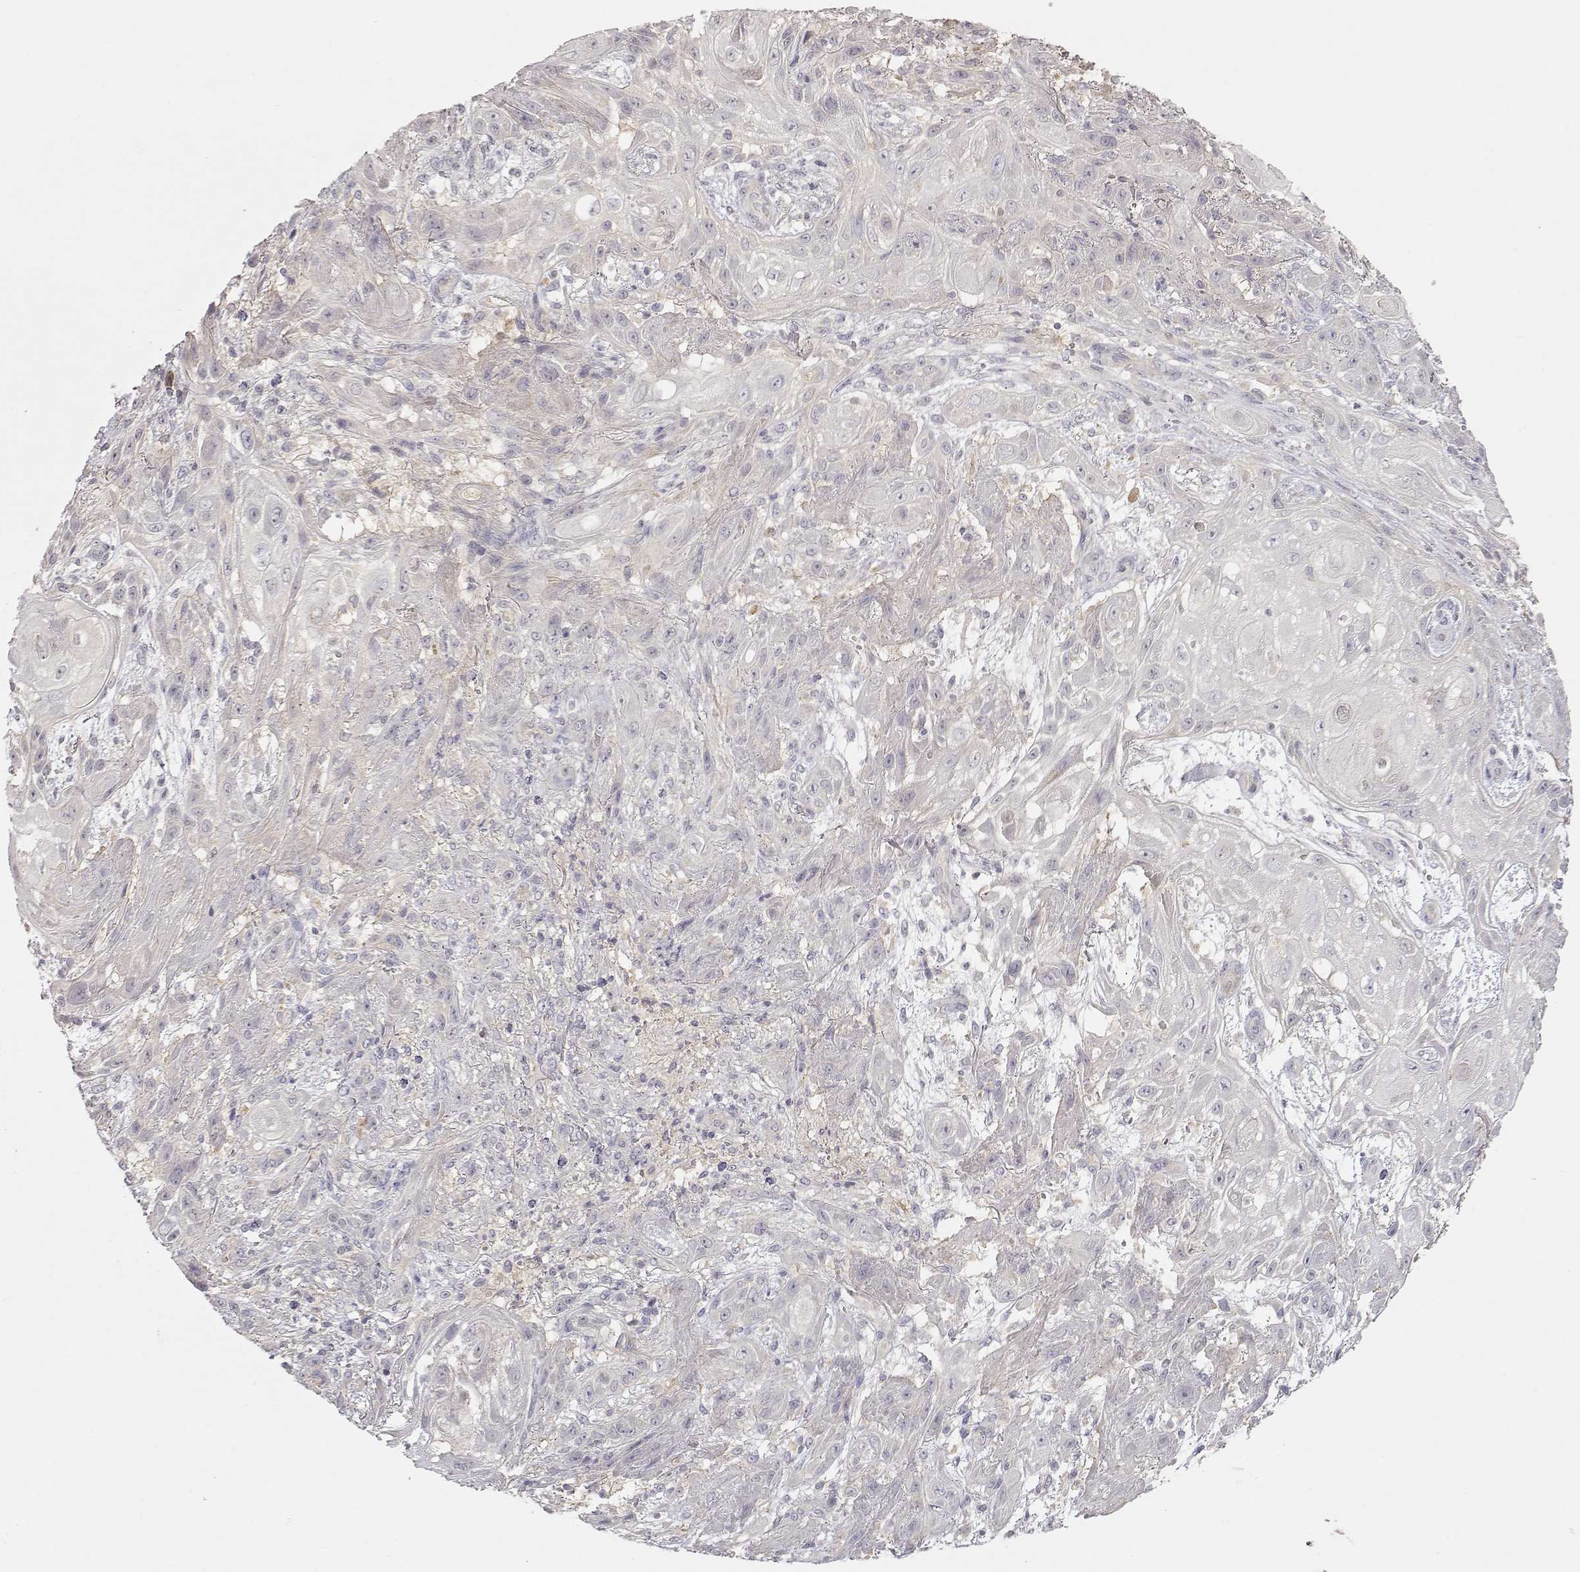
{"staining": {"intensity": "negative", "quantity": "none", "location": "none"}, "tissue": "skin cancer", "cell_type": "Tumor cells", "image_type": "cancer", "snomed": [{"axis": "morphology", "description": "Squamous cell carcinoma, NOS"}, {"axis": "topography", "description": "Skin"}], "caption": "Immunohistochemical staining of human skin cancer (squamous cell carcinoma) shows no significant staining in tumor cells.", "gene": "ARHGAP8", "patient": {"sex": "male", "age": 62}}